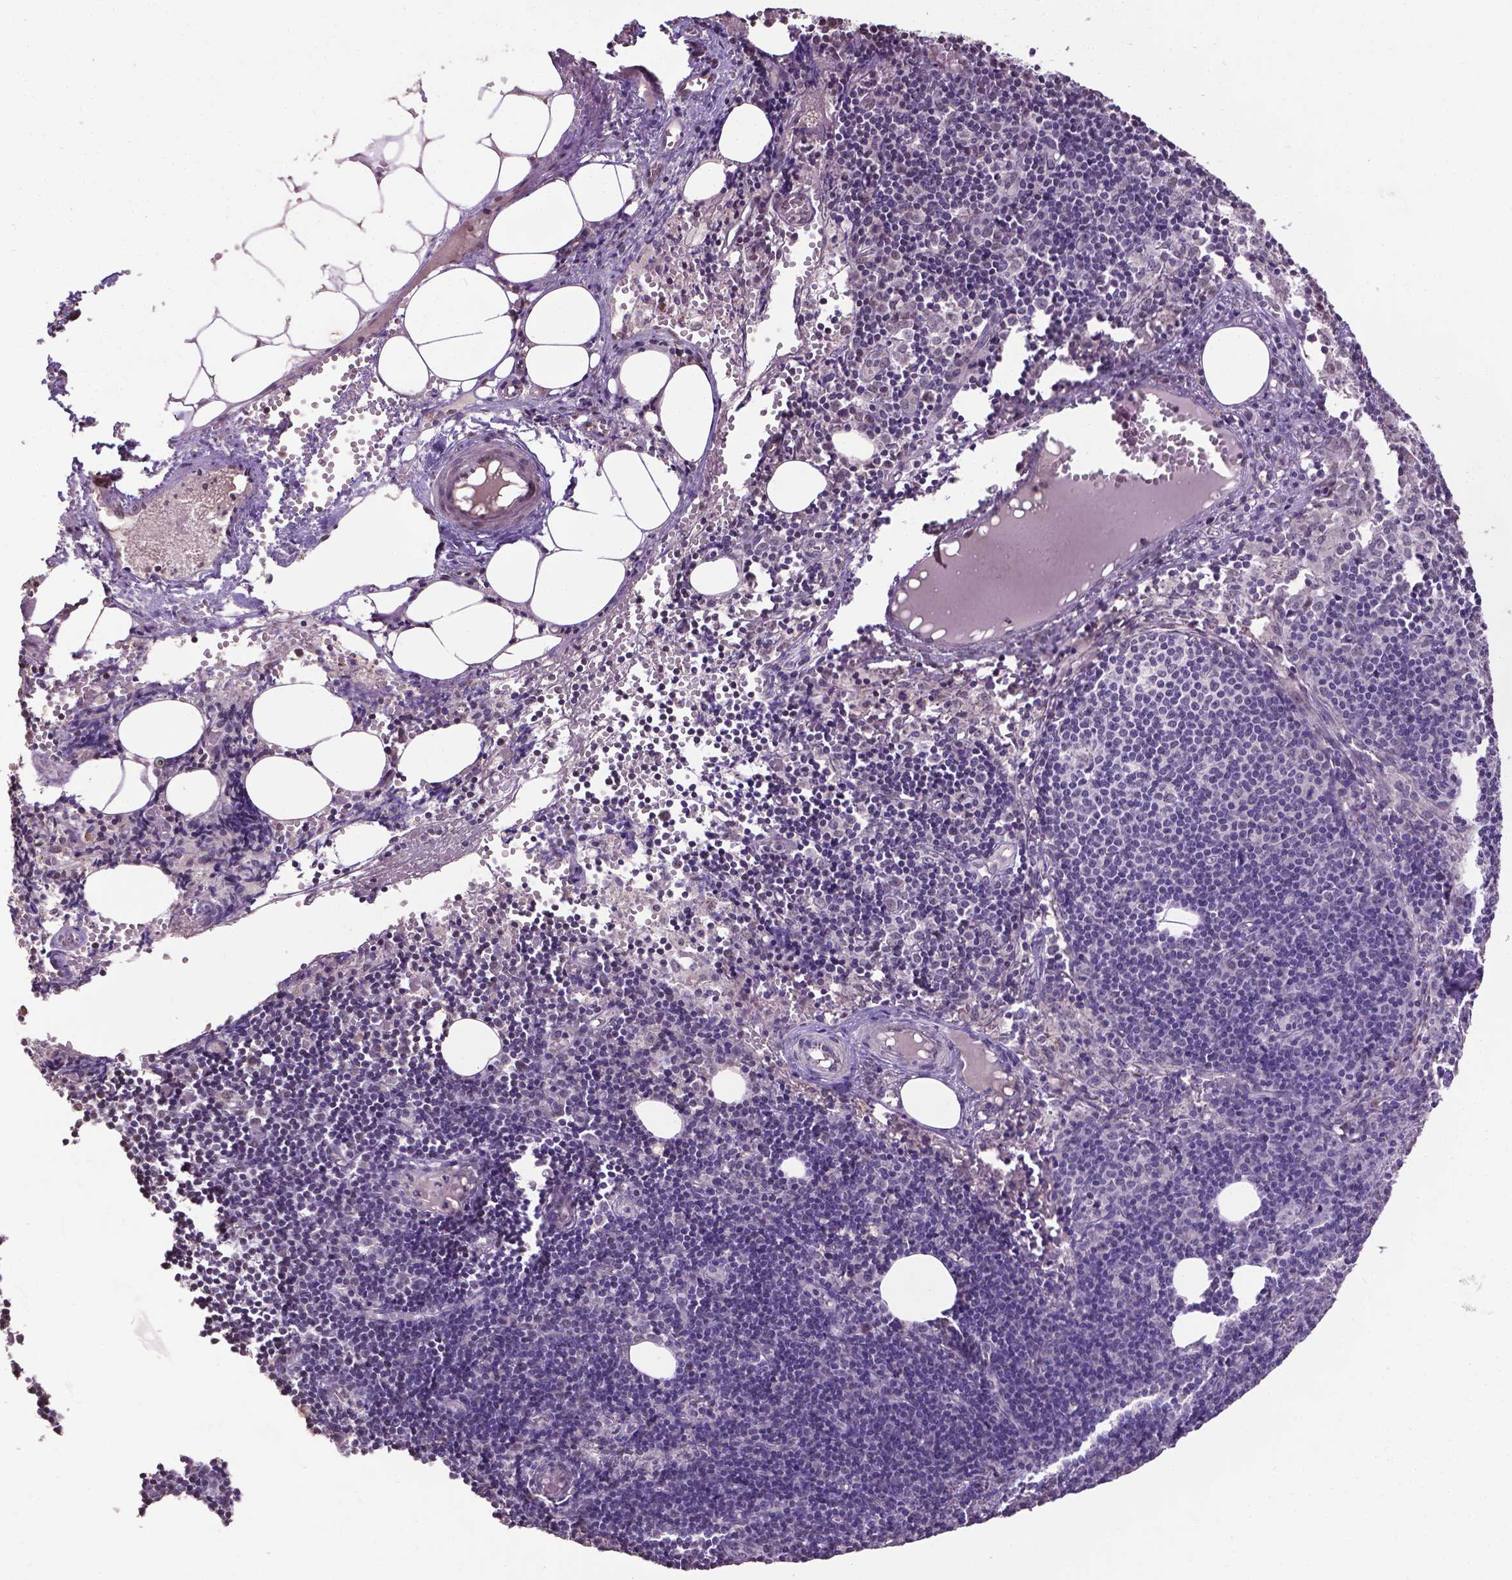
{"staining": {"intensity": "negative", "quantity": "none", "location": "none"}, "tissue": "lymph node", "cell_type": "Germinal center cells", "image_type": "normal", "snomed": [{"axis": "morphology", "description": "Normal tissue, NOS"}, {"axis": "topography", "description": "Lymph node"}], "caption": "Human lymph node stained for a protein using immunohistochemistry displays no positivity in germinal center cells.", "gene": "CPM", "patient": {"sex": "female", "age": 41}}